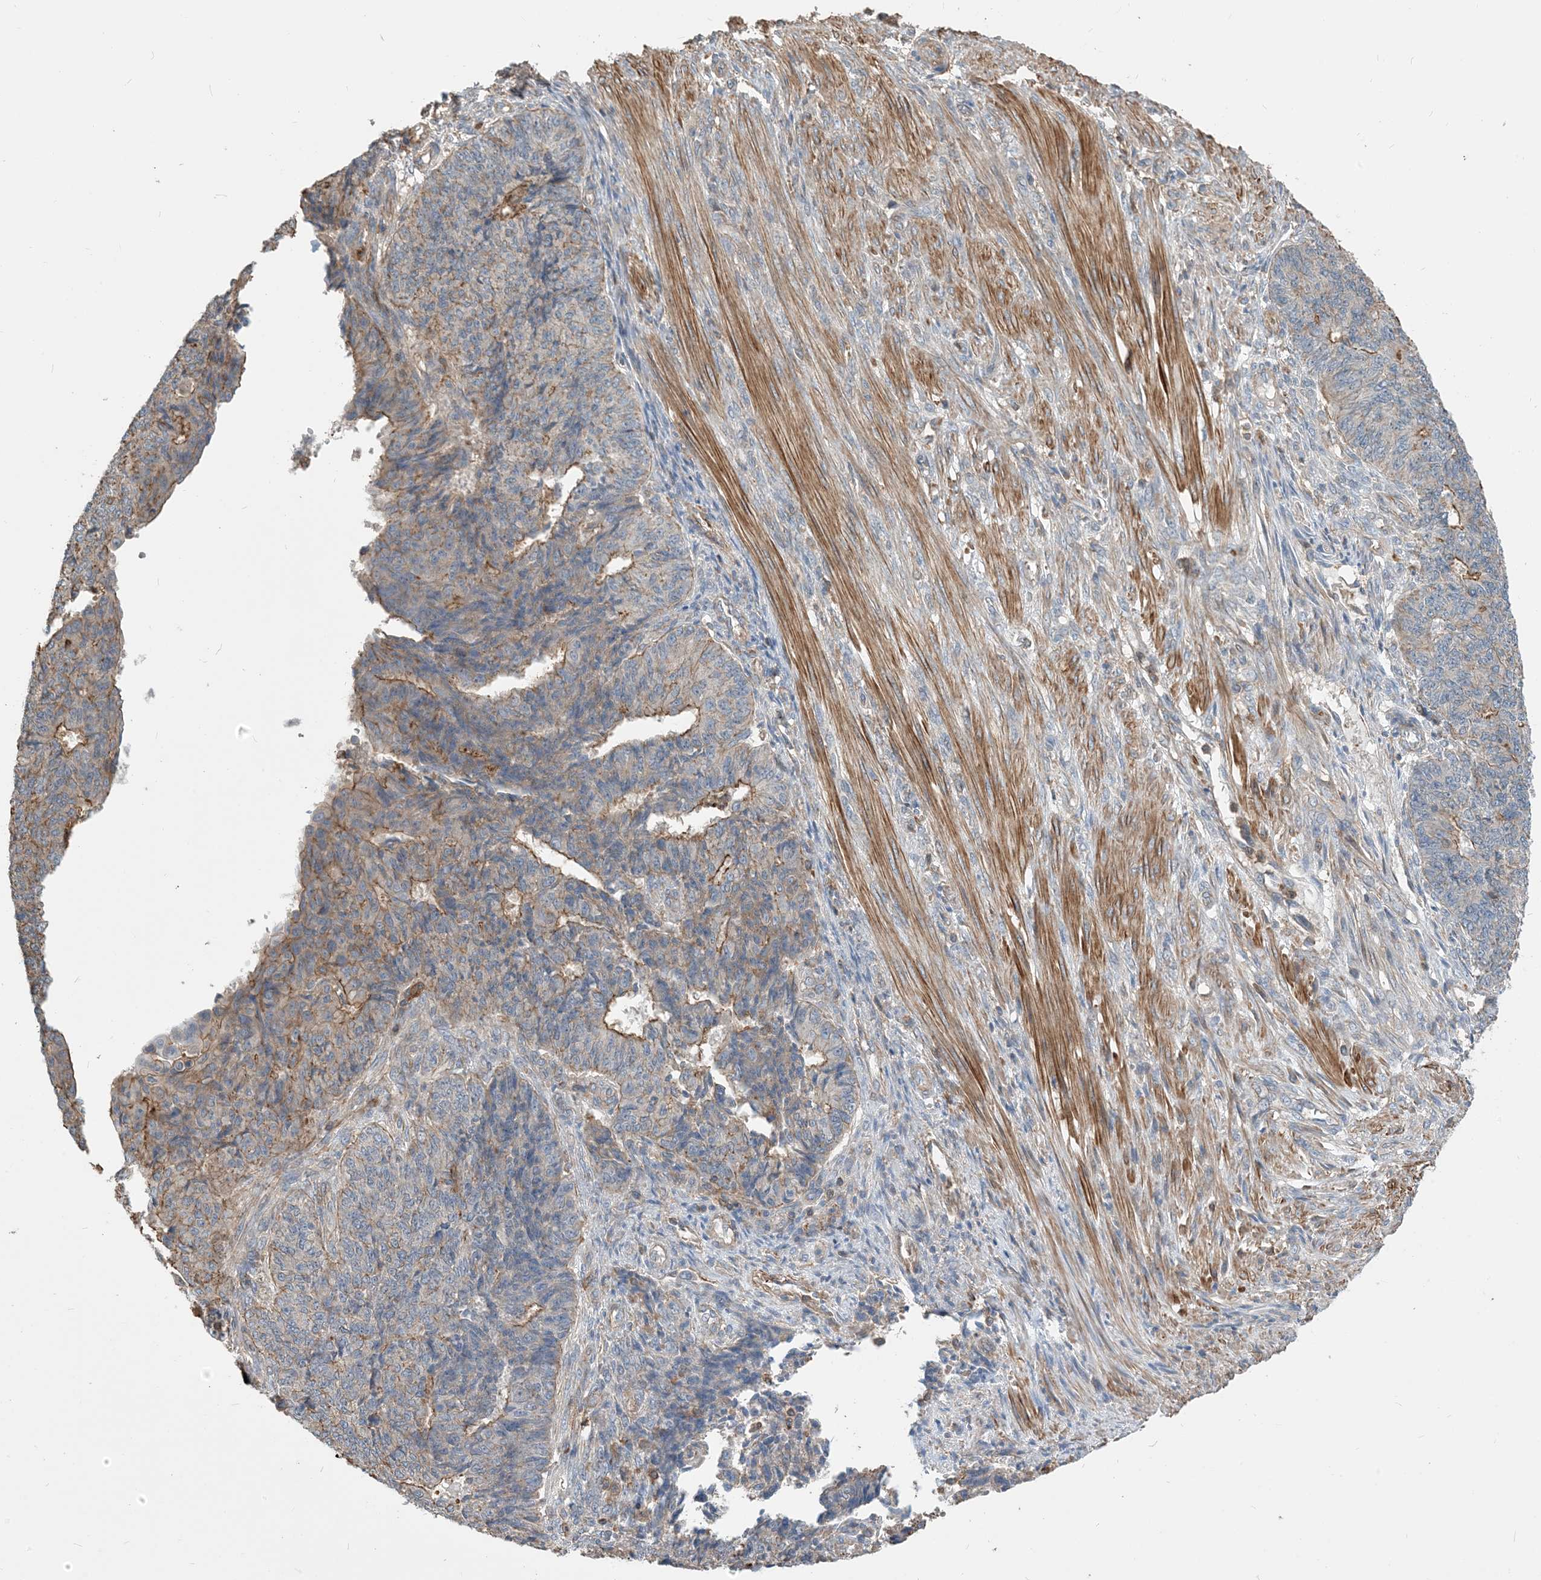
{"staining": {"intensity": "moderate", "quantity": "<25%", "location": "cytoplasmic/membranous"}, "tissue": "endometrial cancer", "cell_type": "Tumor cells", "image_type": "cancer", "snomed": [{"axis": "morphology", "description": "Adenocarcinoma, NOS"}, {"axis": "topography", "description": "Endometrium"}], "caption": "This photomicrograph displays immunohistochemistry (IHC) staining of endometrial cancer (adenocarcinoma), with low moderate cytoplasmic/membranous expression in approximately <25% of tumor cells.", "gene": "PARVG", "patient": {"sex": "female", "age": 32}}